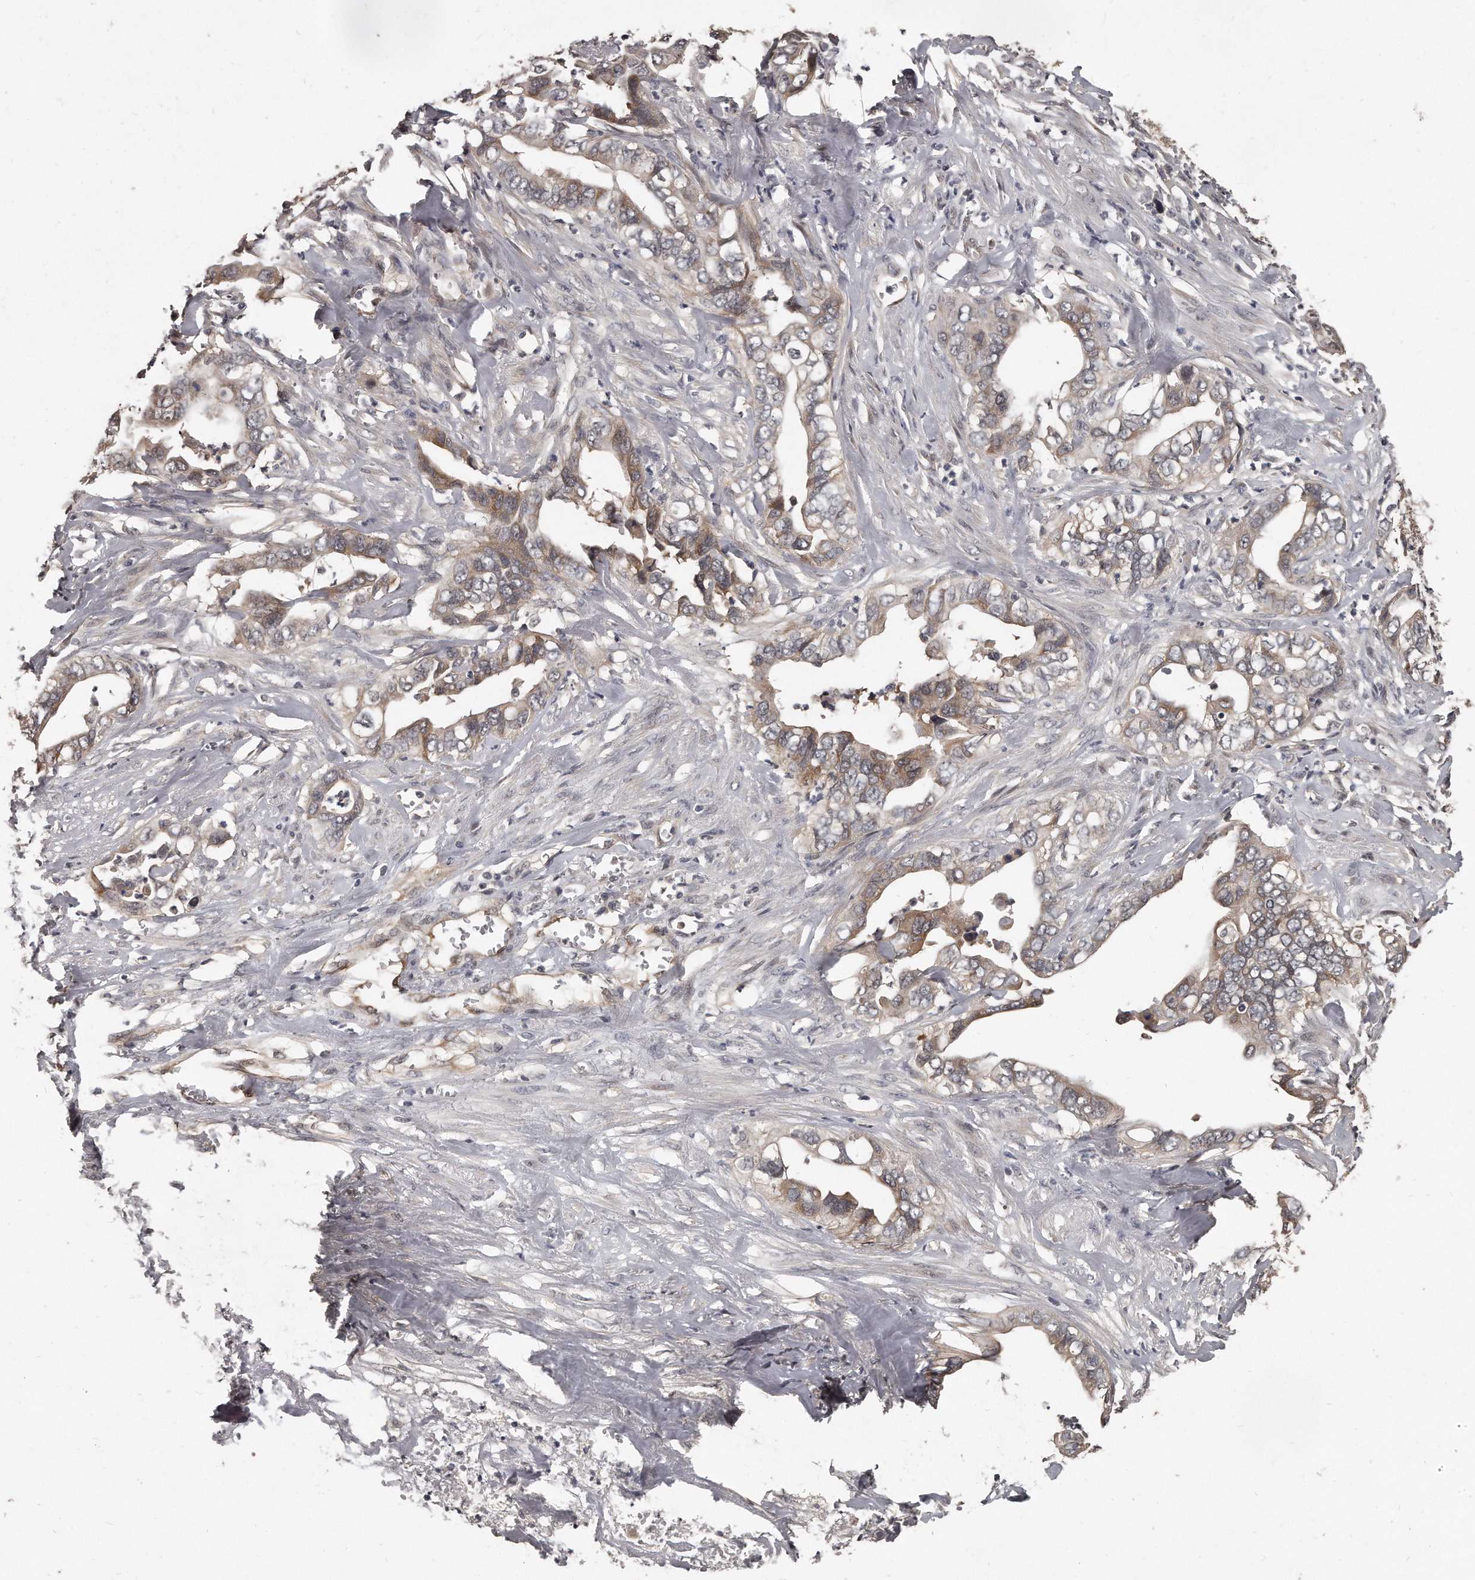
{"staining": {"intensity": "weak", "quantity": "25%-75%", "location": "cytoplasmic/membranous"}, "tissue": "liver cancer", "cell_type": "Tumor cells", "image_type": "cancer", "snomed": [{"axis": "morphology", "description": "Cholangiocarcinoma"}, {"axis": "topography", "description": "Liver"}], "caption": "Protein staining displays weak cytoplasmic/membranous positivity in approximately 25%-75% of tumor cells in liver cancer.", "gene": "GRB10", "patient": {"sex": "female", "age": 79}}